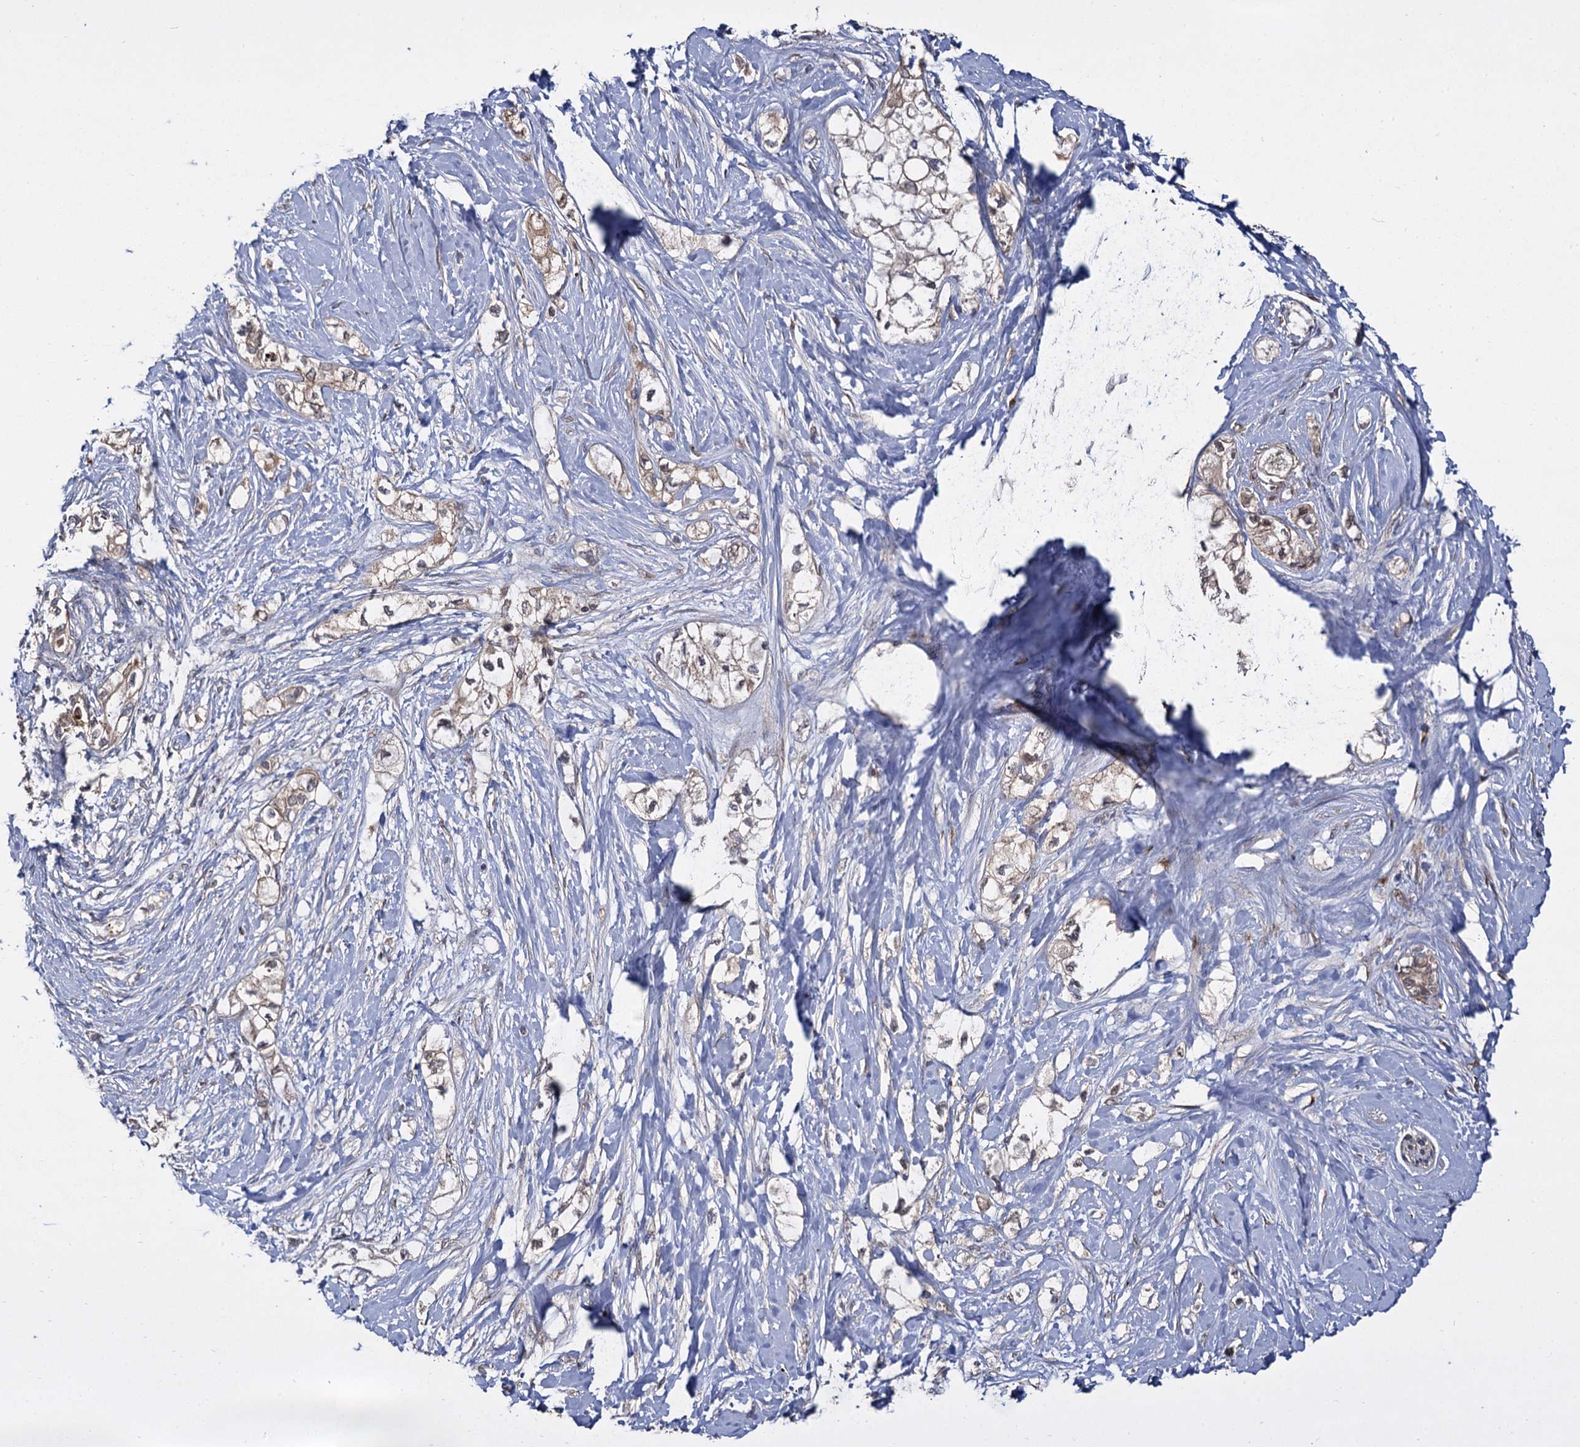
{"staining": {"intensity": "weak", "quantity": "25%-75%", "location": "cytoplasmic/membranous"}, "tissue": "pancreatic cancer", "cell_type": "Tumor cells", "image_type": "cancer", "snomed": [{"axis": "morphology", "description": "Adenocarcinoma, NOS"}, {"axis": "topography", "description": "Pancreas"}], "caption": "Weak cytoplasmic/membranous protein staining is present in about 25%-75% of tumor cells in adenocarcinoma (pancreatic).", "gene": "INPPL1", "patient": {"sex": "male", "age": 70}}